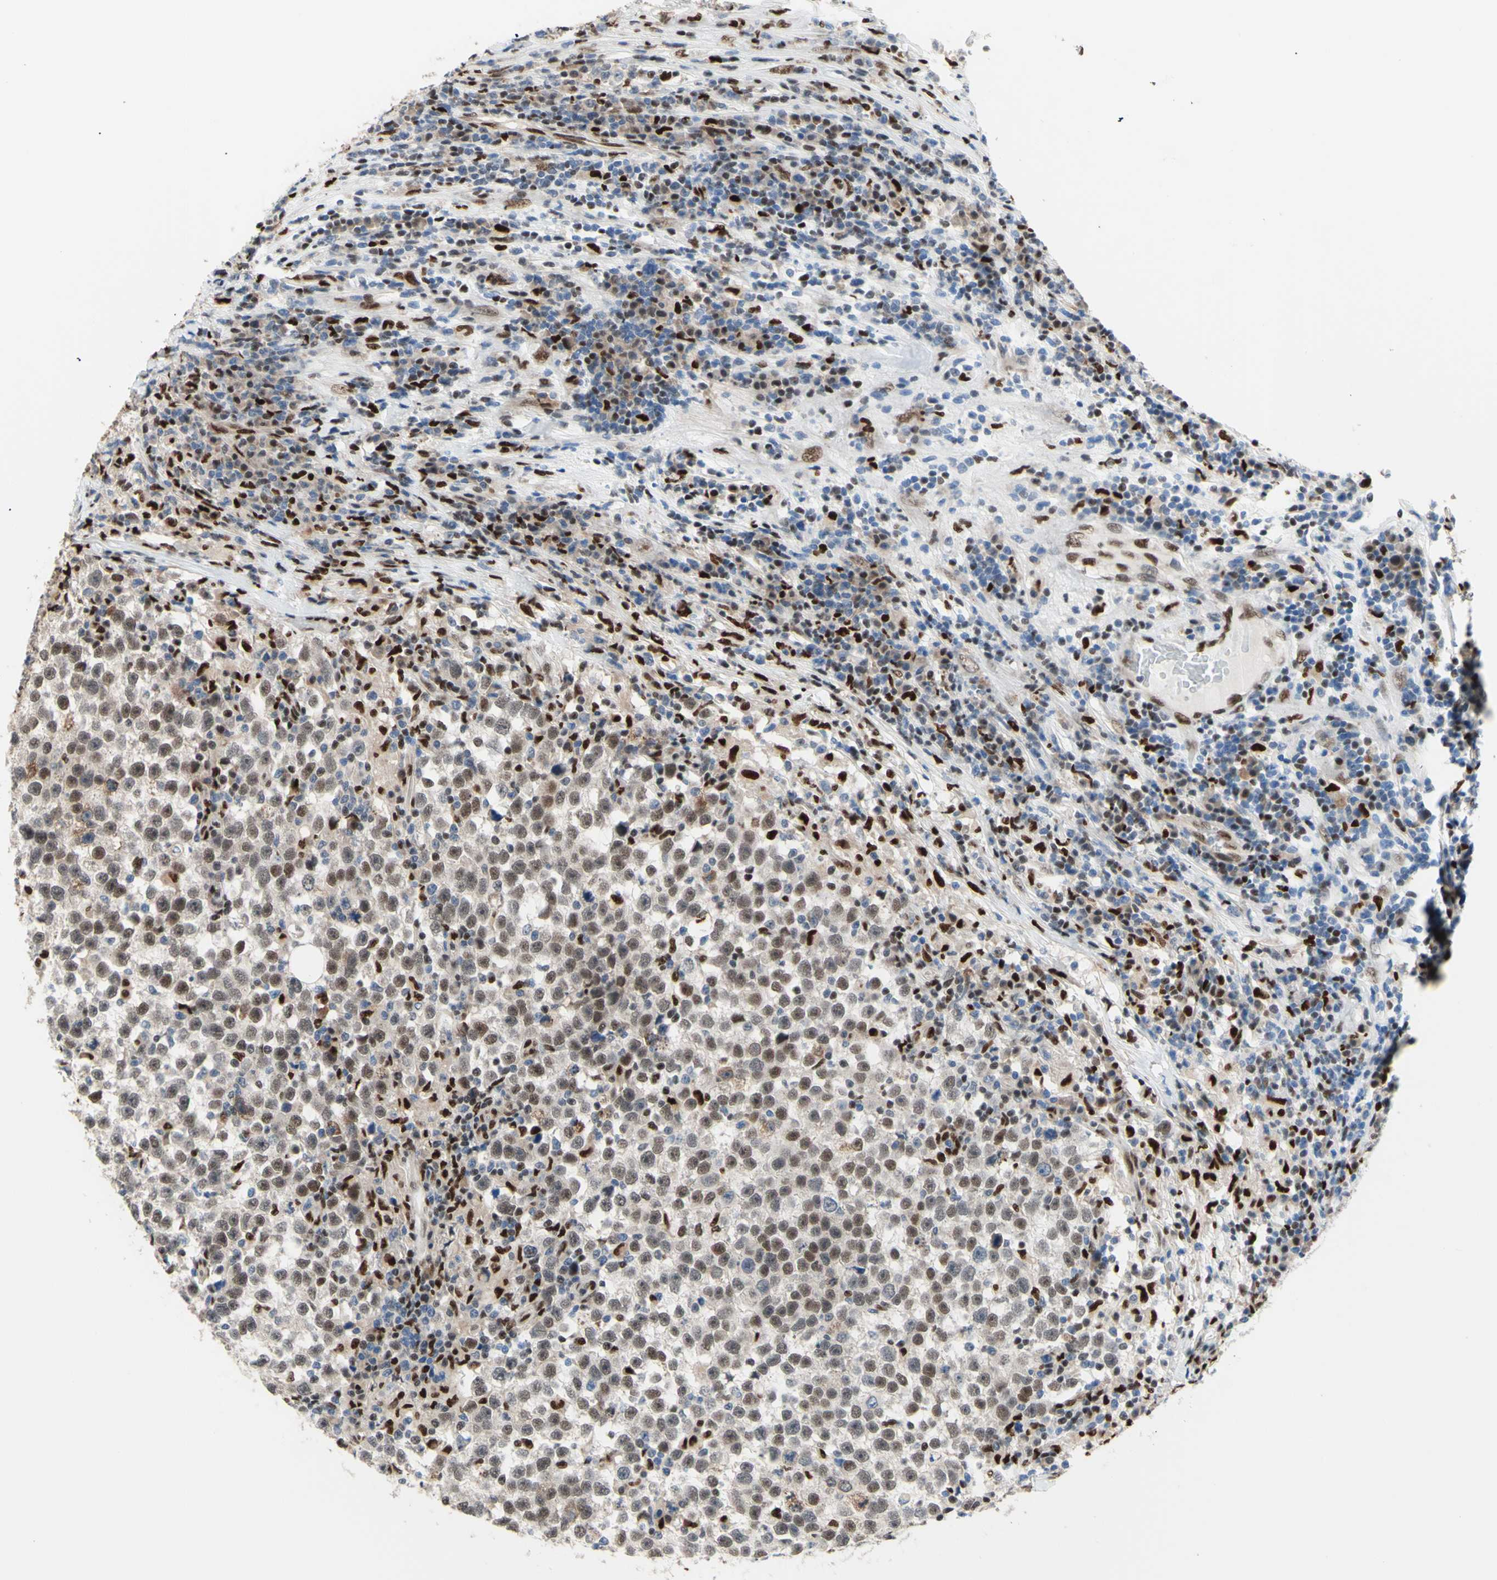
{"staining": {"intensity": "weak", "quantity": ">75%", "location": "nuclear"}, "tissue": "testis cancer", "cell_type": "Tumor cells", "image_type": "cancer", "snomed": [{"axis": "morphology", "description": "Seminoma, NOS"}, {"axis": "topography", "description": "Testis"}], "caption": "A brown stain highlights weak nuclear positivity of a protein in seminoma (testis) tumor cells.", "gene": "EED", "patient": {"sex": "male", "age": 43}}